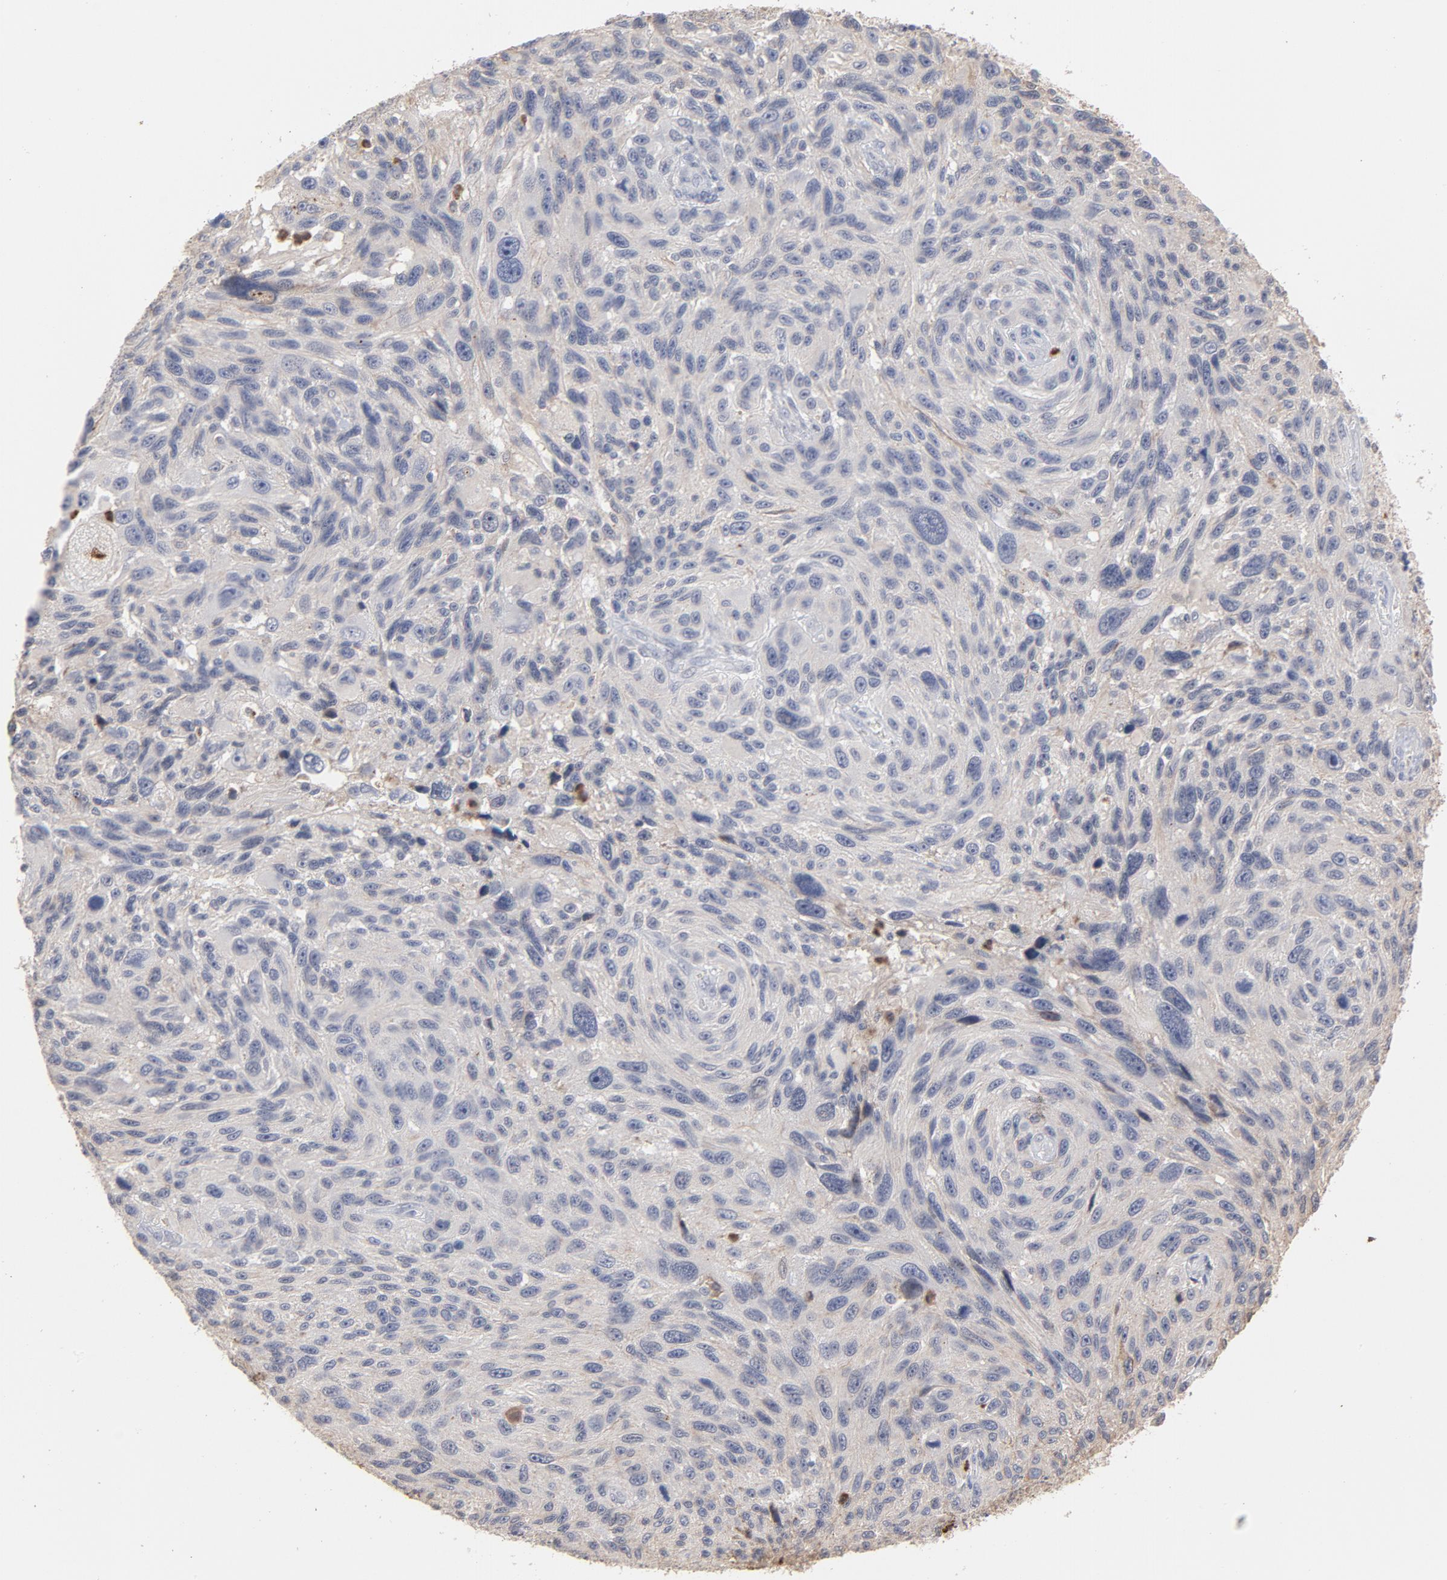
{"staining": {"intensity": "weak", "quantity": "25%-75%", "location": "cytoplasmic/membranous"}, "tissue": "melanoma", "cell_type": "Tumor cells", "image_type": "cancer", "snomed": [{"axis": "morphology", "description": "Malignant melanoma, NOS"}, {"axis": "topography", "description": "Skin"}], "caption": "This image reveals IHC staining of human malignant melanoma, with low weak cytoplasmic/membranous expression in approximately 25%-75% of tumor cells.", "gene": "PNMA1", "patient": {"sex": "male", "age": 53}}